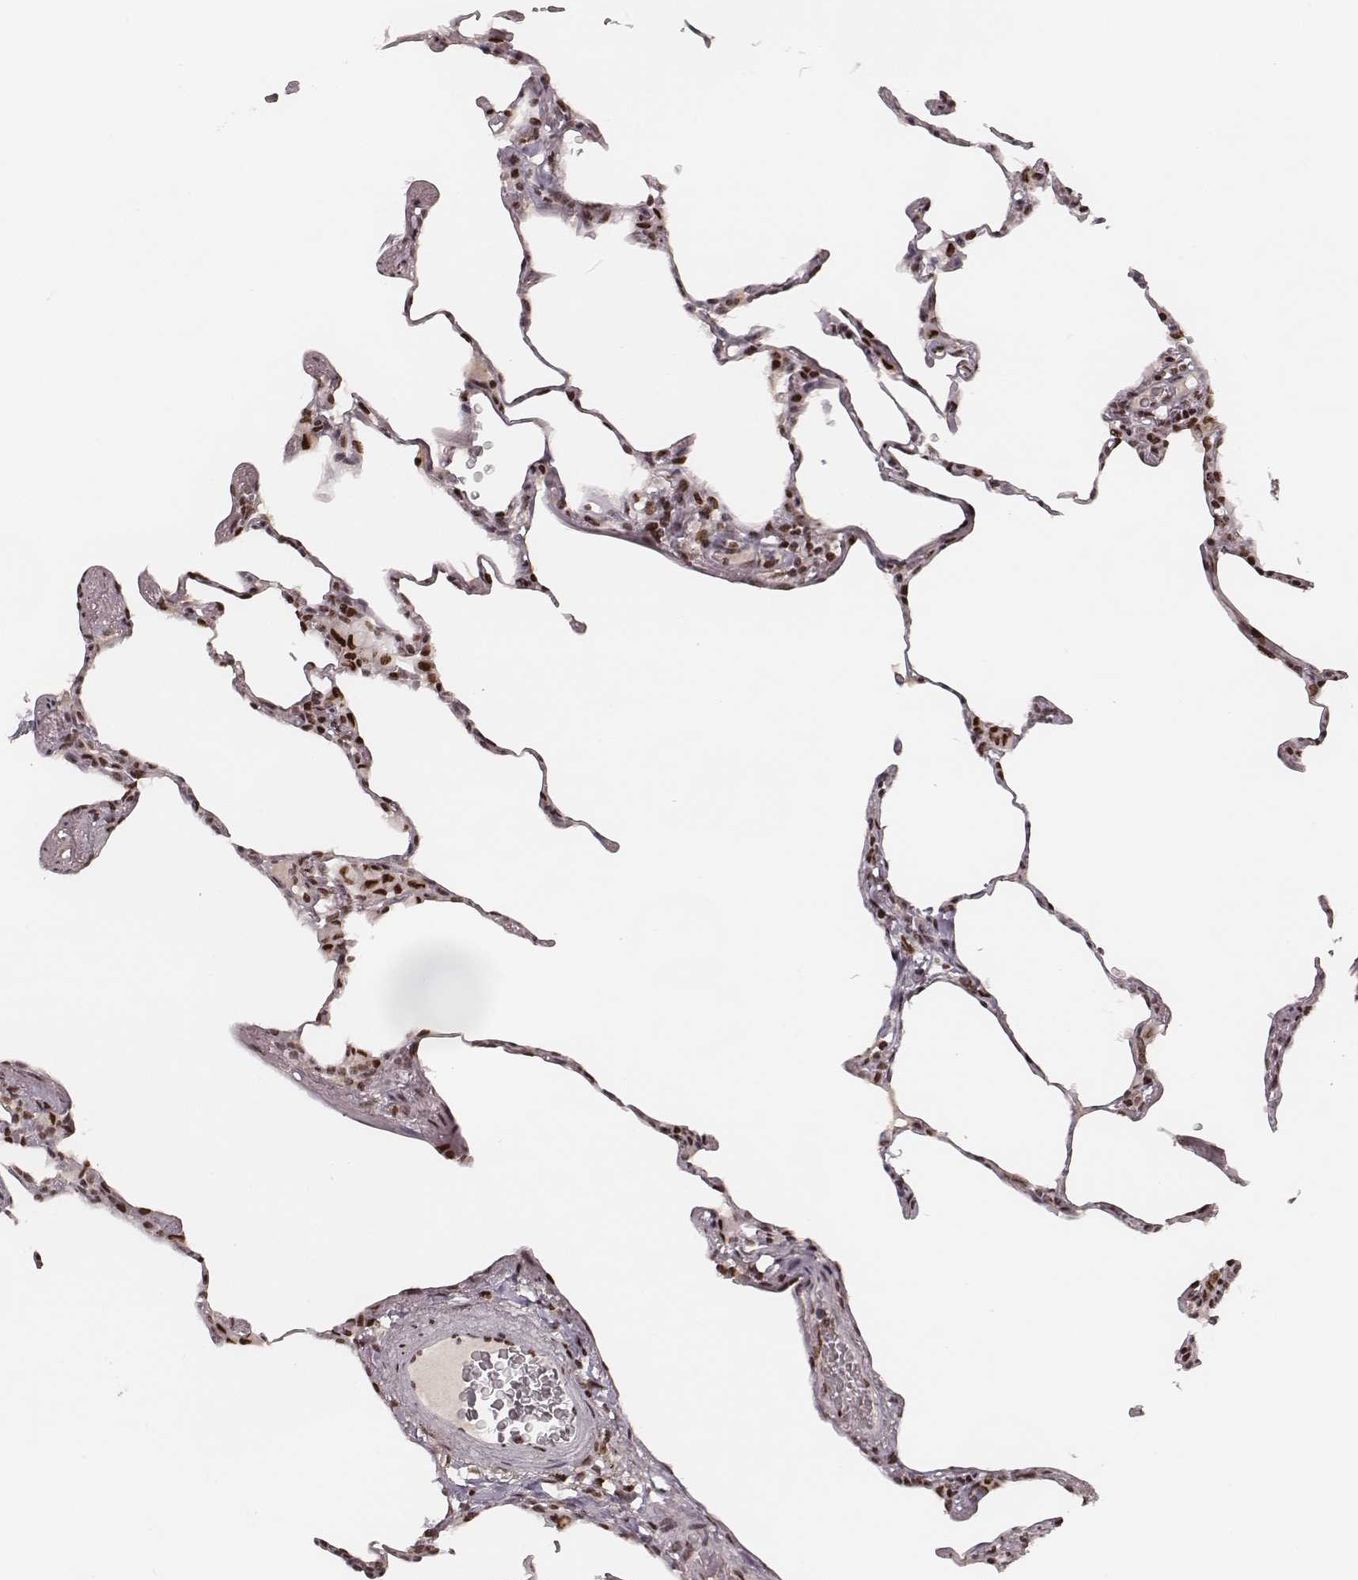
{"staining": {"intensity": "strong", "quantity": ">75%", "location": "nuclear"}, "tissue": "lung", "cell_type": "Alveolar cells", "image_type": "normal", "snomed": [{"axis": "morphology", "description": "Normal tissue, NOS"}, {"axis": "topography", "description": "Lung"}], "caption": "This is an image of IHC staining of normal lung, which shows strong staining in the nuclear of alveolar cells.", "gene": "HNRNPC", "patient": {"sex": "female", "age": 57}}